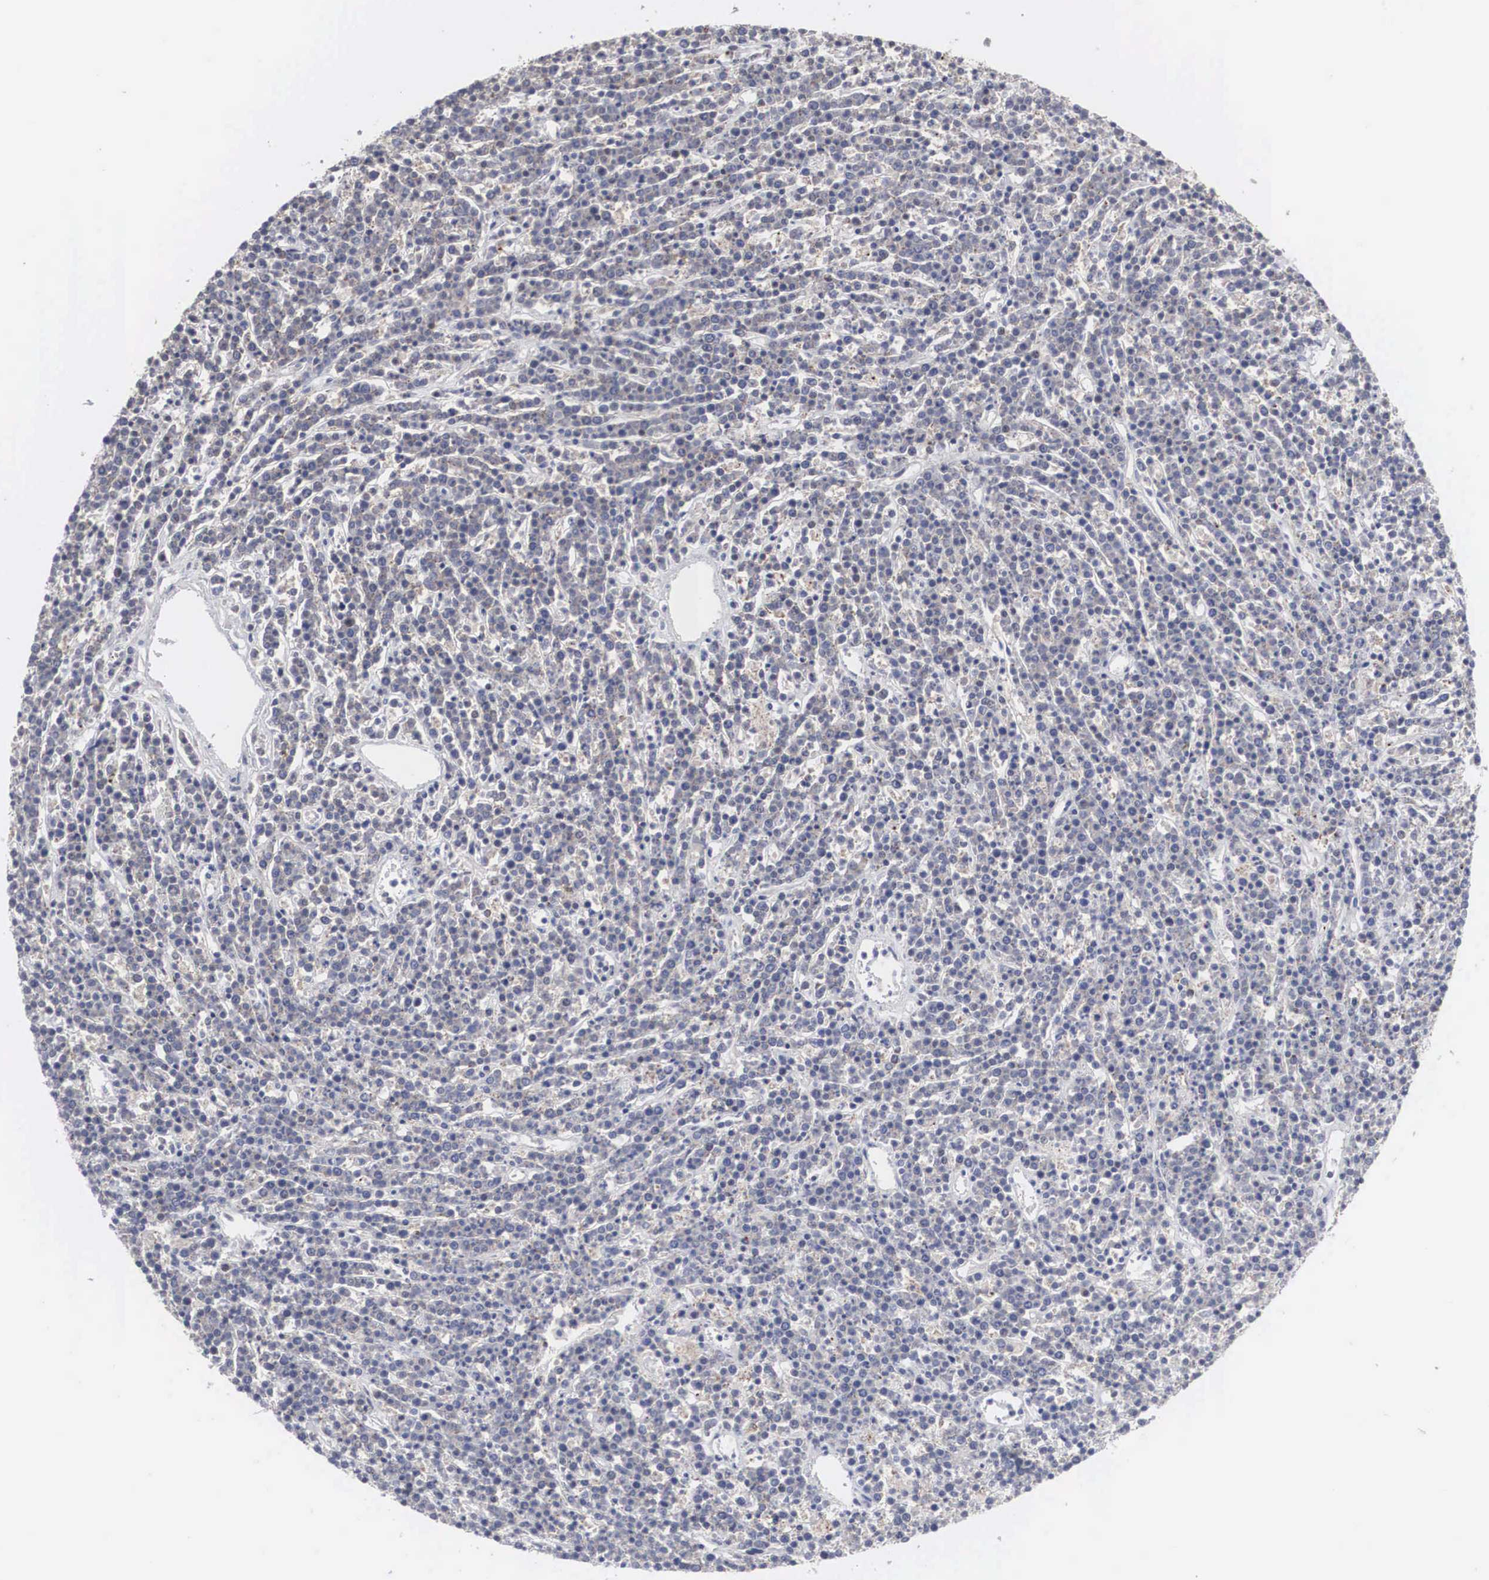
{"staining": {"intensity": "negative", "quantity": "none", "location": "none"}, "tissue": "lymphoma", "cell_type": "Tumor cells", "image_type": "cancer", "snomed": [{"axis": "morphology", "description": "Malignant lymphoma, non-Hodgkin's type, High grade"}, {"axis": "topography", "description": "Ovary"}], "caption": "This is an immunohistochemistry histopathology image of lymphoma. There is no expression in tumor cells.", "gene": "AUTS2", "patient": {"sex": "female", "age": 56}}